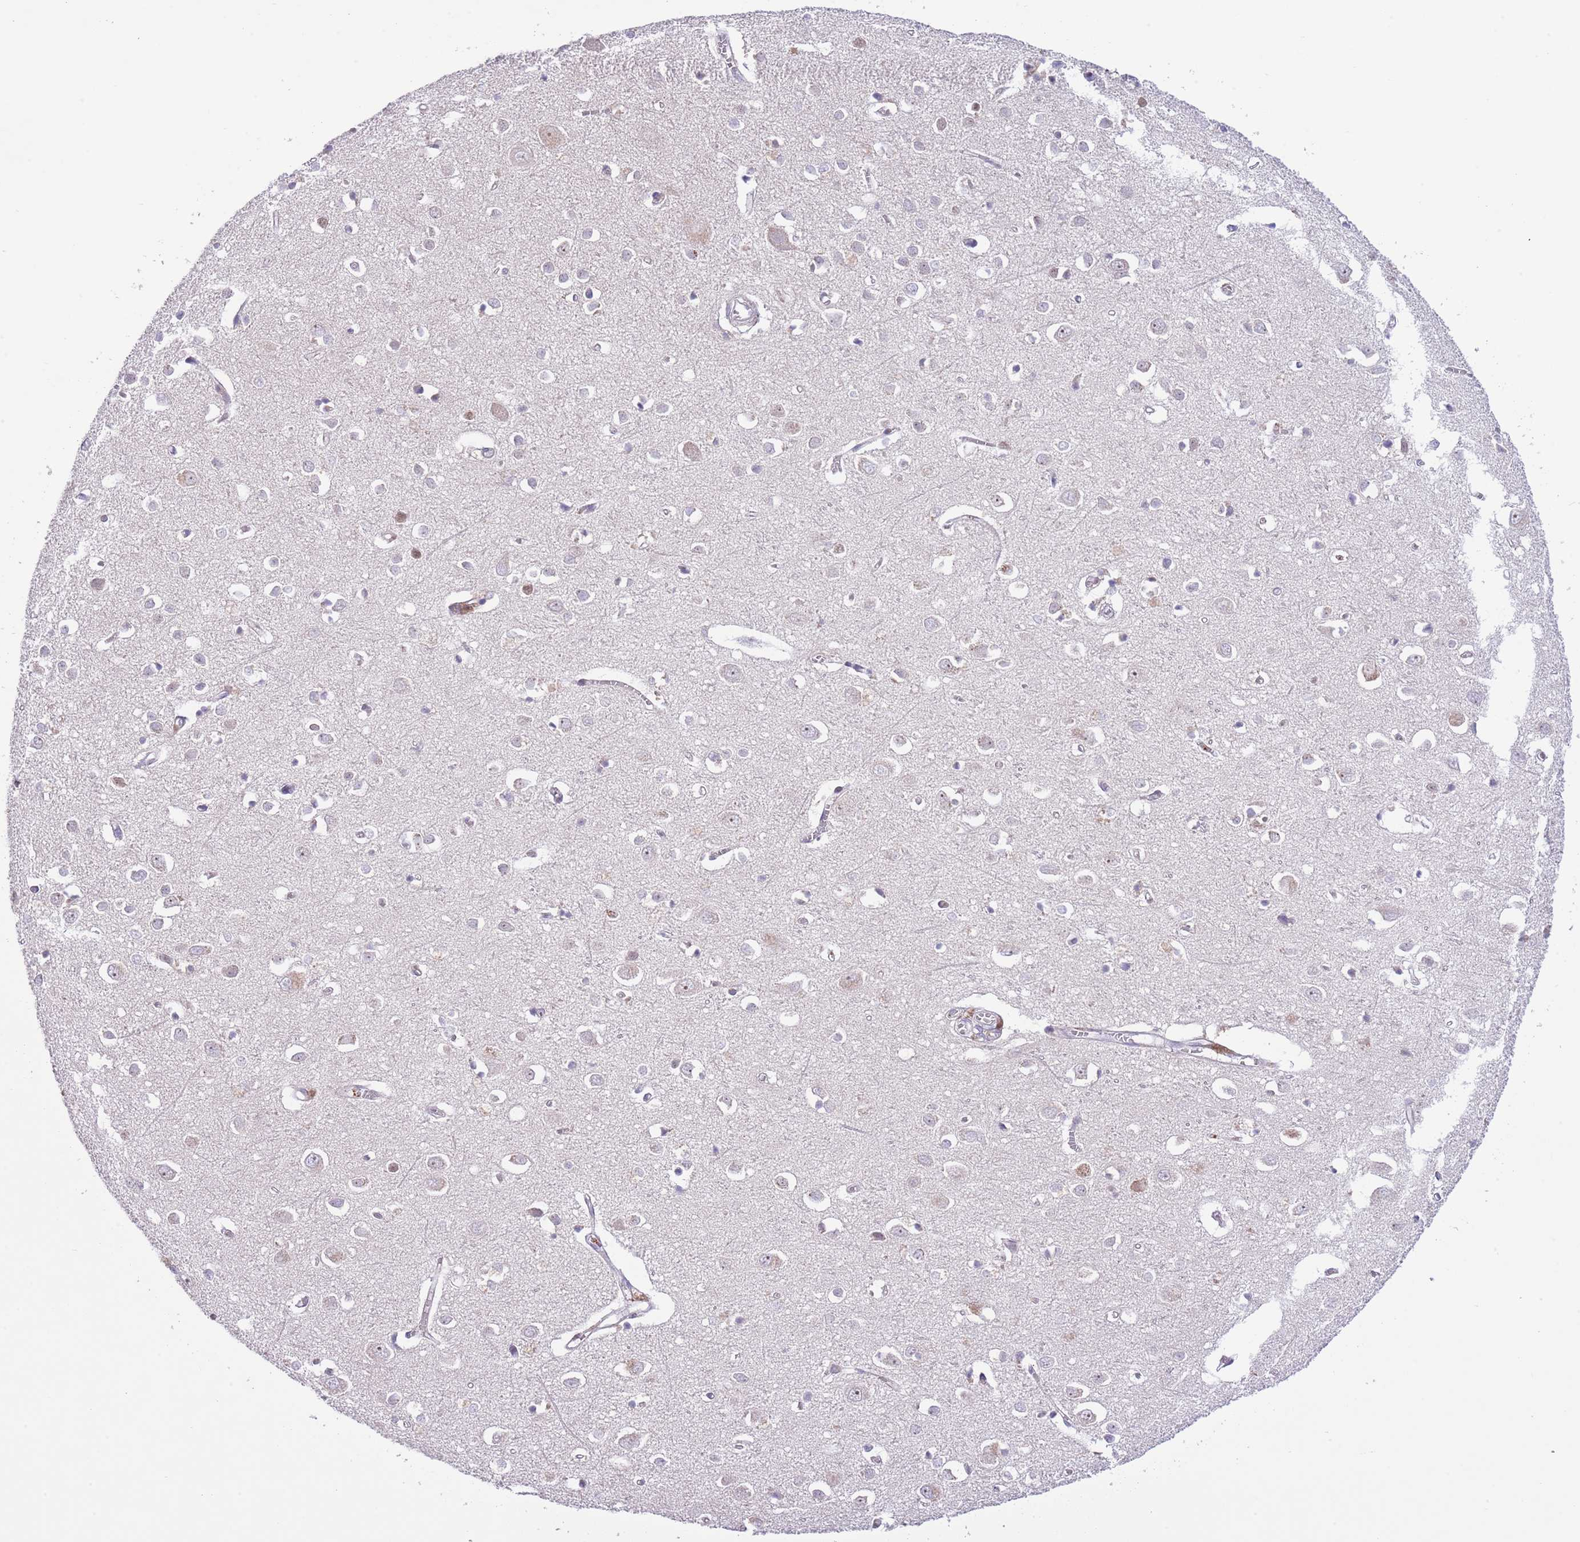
{"staining": {"intensity": "negative", "quantity": "none", "location": "none"}, "tissue": "cerebral cortex", "cell_type": "Endothelial cells", "image_type": "normal", "snomed": [{"axis": "morphology", "description": "Normal tissue, NOS"}, {"axis": "topography", "description": "Cerebral cortex"}], "caption": "This is an IHC image of benign human cerebral cortex. There is no expression in endothelial cells.", "gene": "GALK2", "patient": {"sex": "female", "age": 64}}